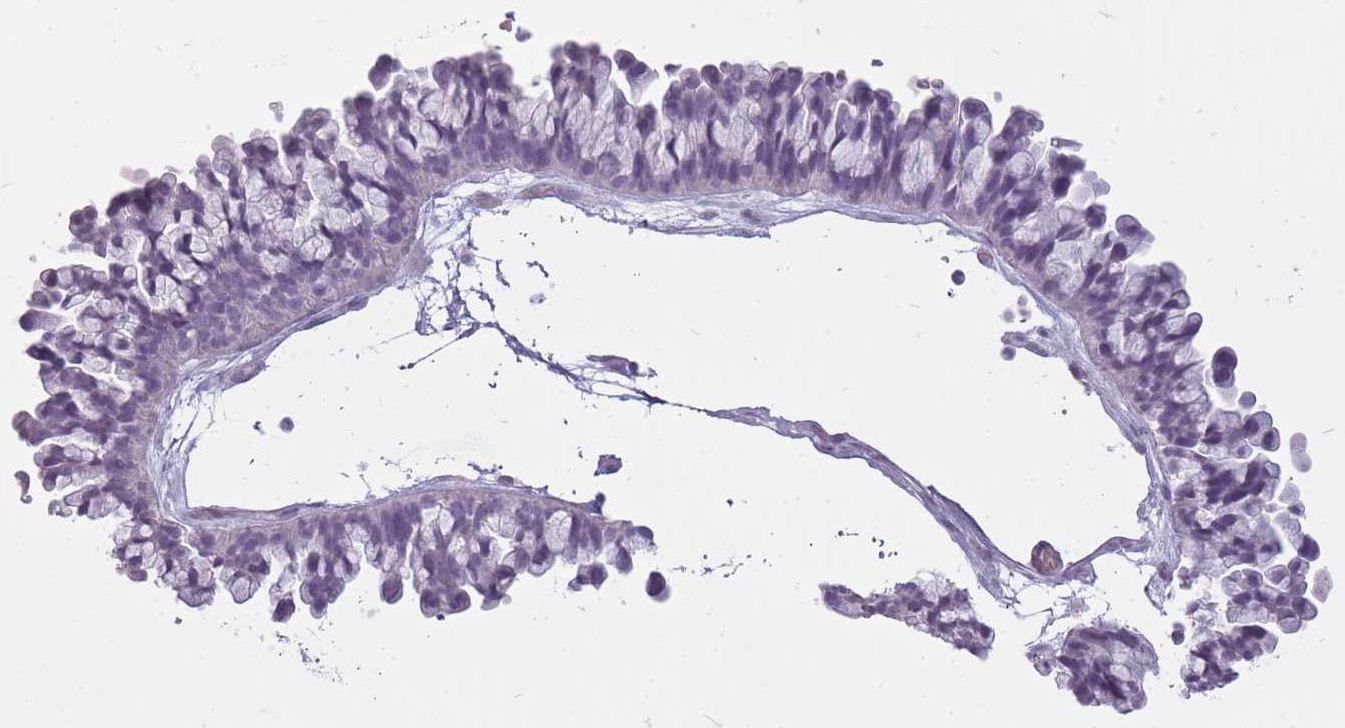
{"staining": {"intensity": "negative", "quantity": "none", "location": "none"}, "tissue": "ovarian cancer", "cell_type": "Tumor cells", "image_type": "cancer", "snomed": [{"axis": "morphology", "description": "Cystadenocarcinoma, serous, NOS"}, {"axis": "topography", "description": "Ovary"}], "caption": "The photomicrograph demonstrates no staining of tumor cells in serous cystadenocarcinoma (ovarian).", "gene": "RFX4", "patient": {"sex": "female", "age": 56}}